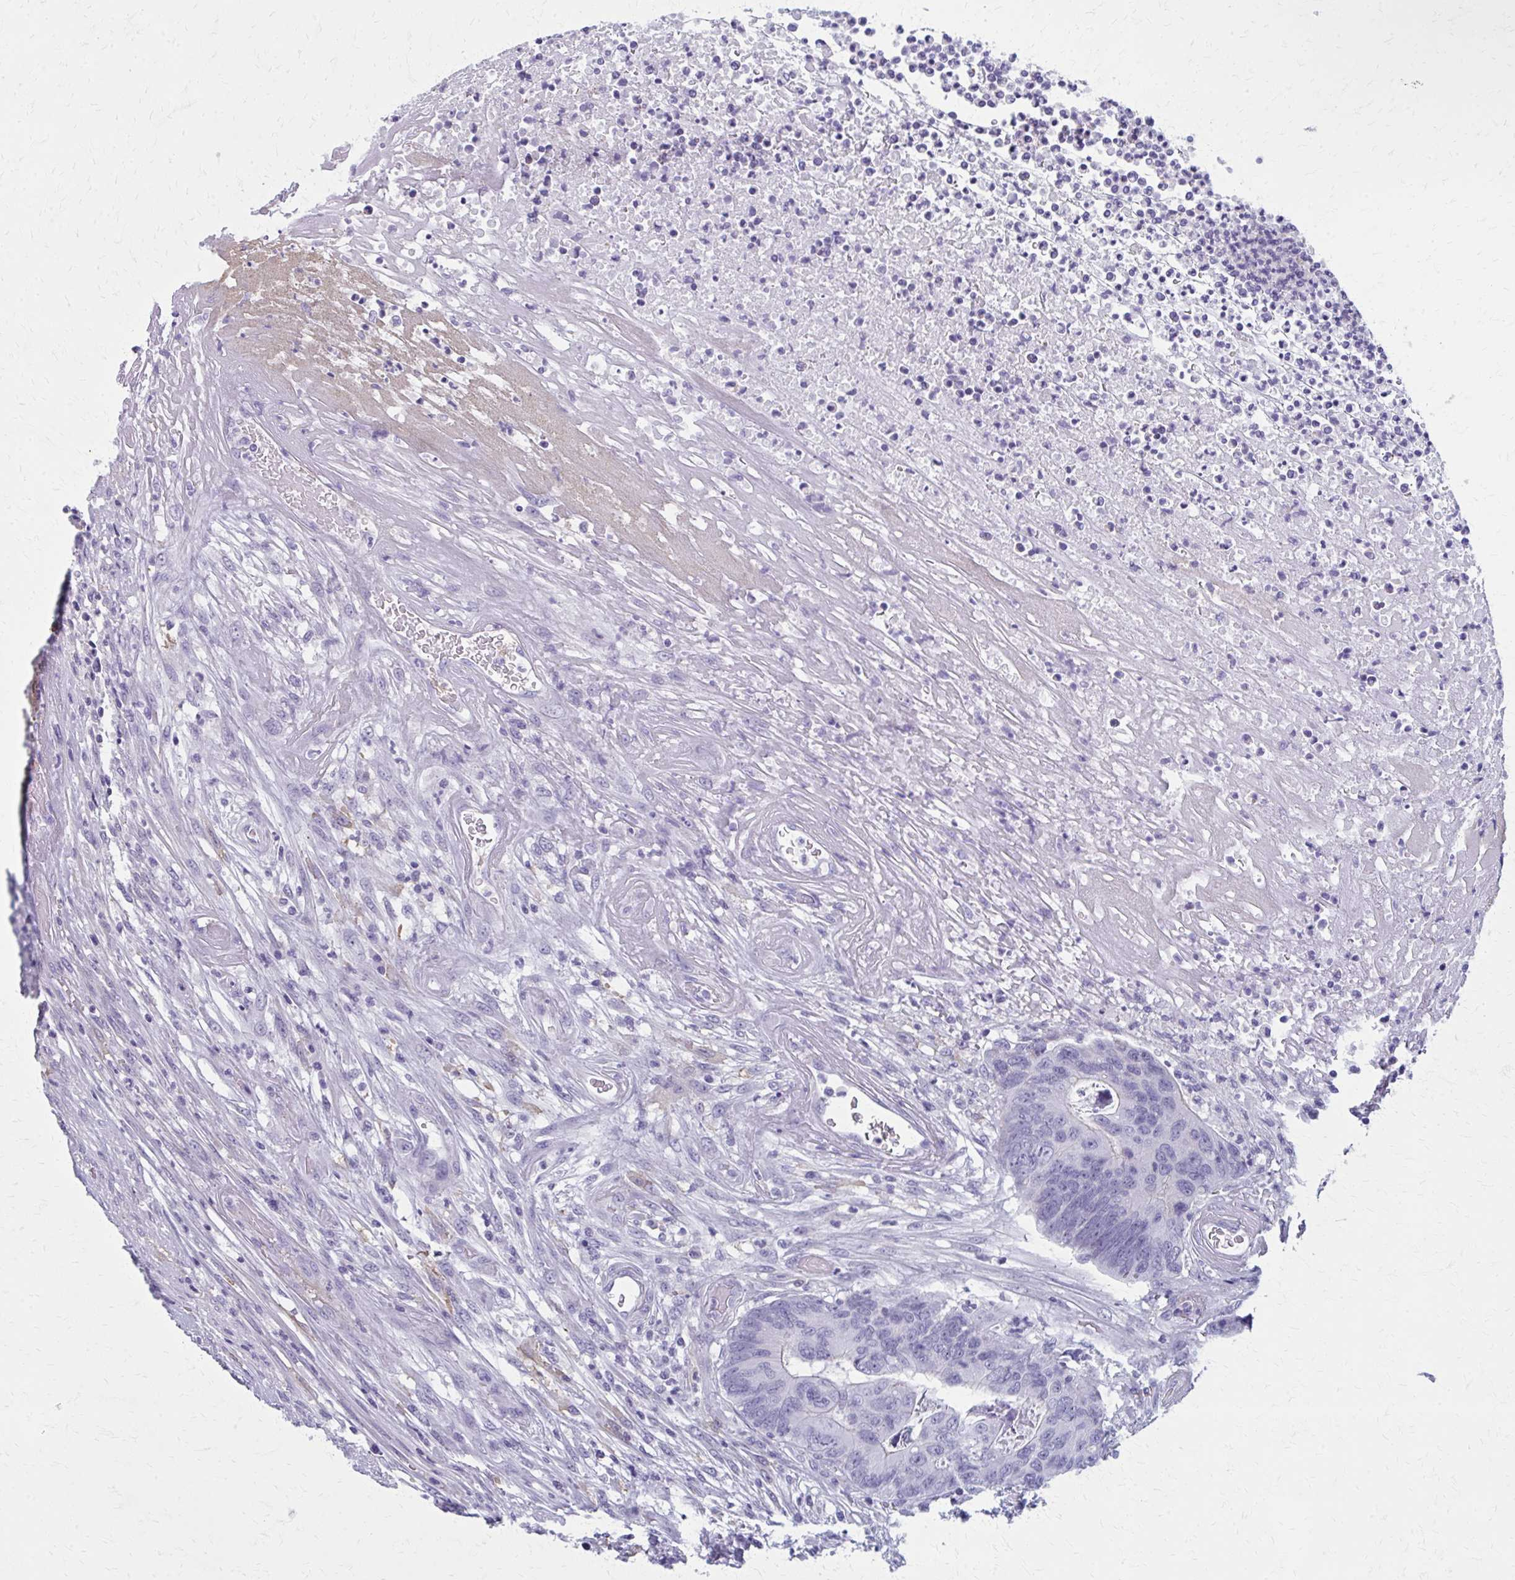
{"staining": {"intensity": "negative", "quantity": "none", "location": "none"}, "tissue": "colorectal cancer", "cell_type": "Tumor cells", "image_type": "cancer", "snomed": [{"axis": "morphology", "description": "Adenocarcinoma, NOS"}, {"axis": "topography", "description": "Colon"}], "caption": "Colorectal adenocarcinoma was stained to show a protein in brown. There is no significant staining in tumor cells.", "gene": "MPLKIP", "patient": {"sex": "female", "age": 67}}